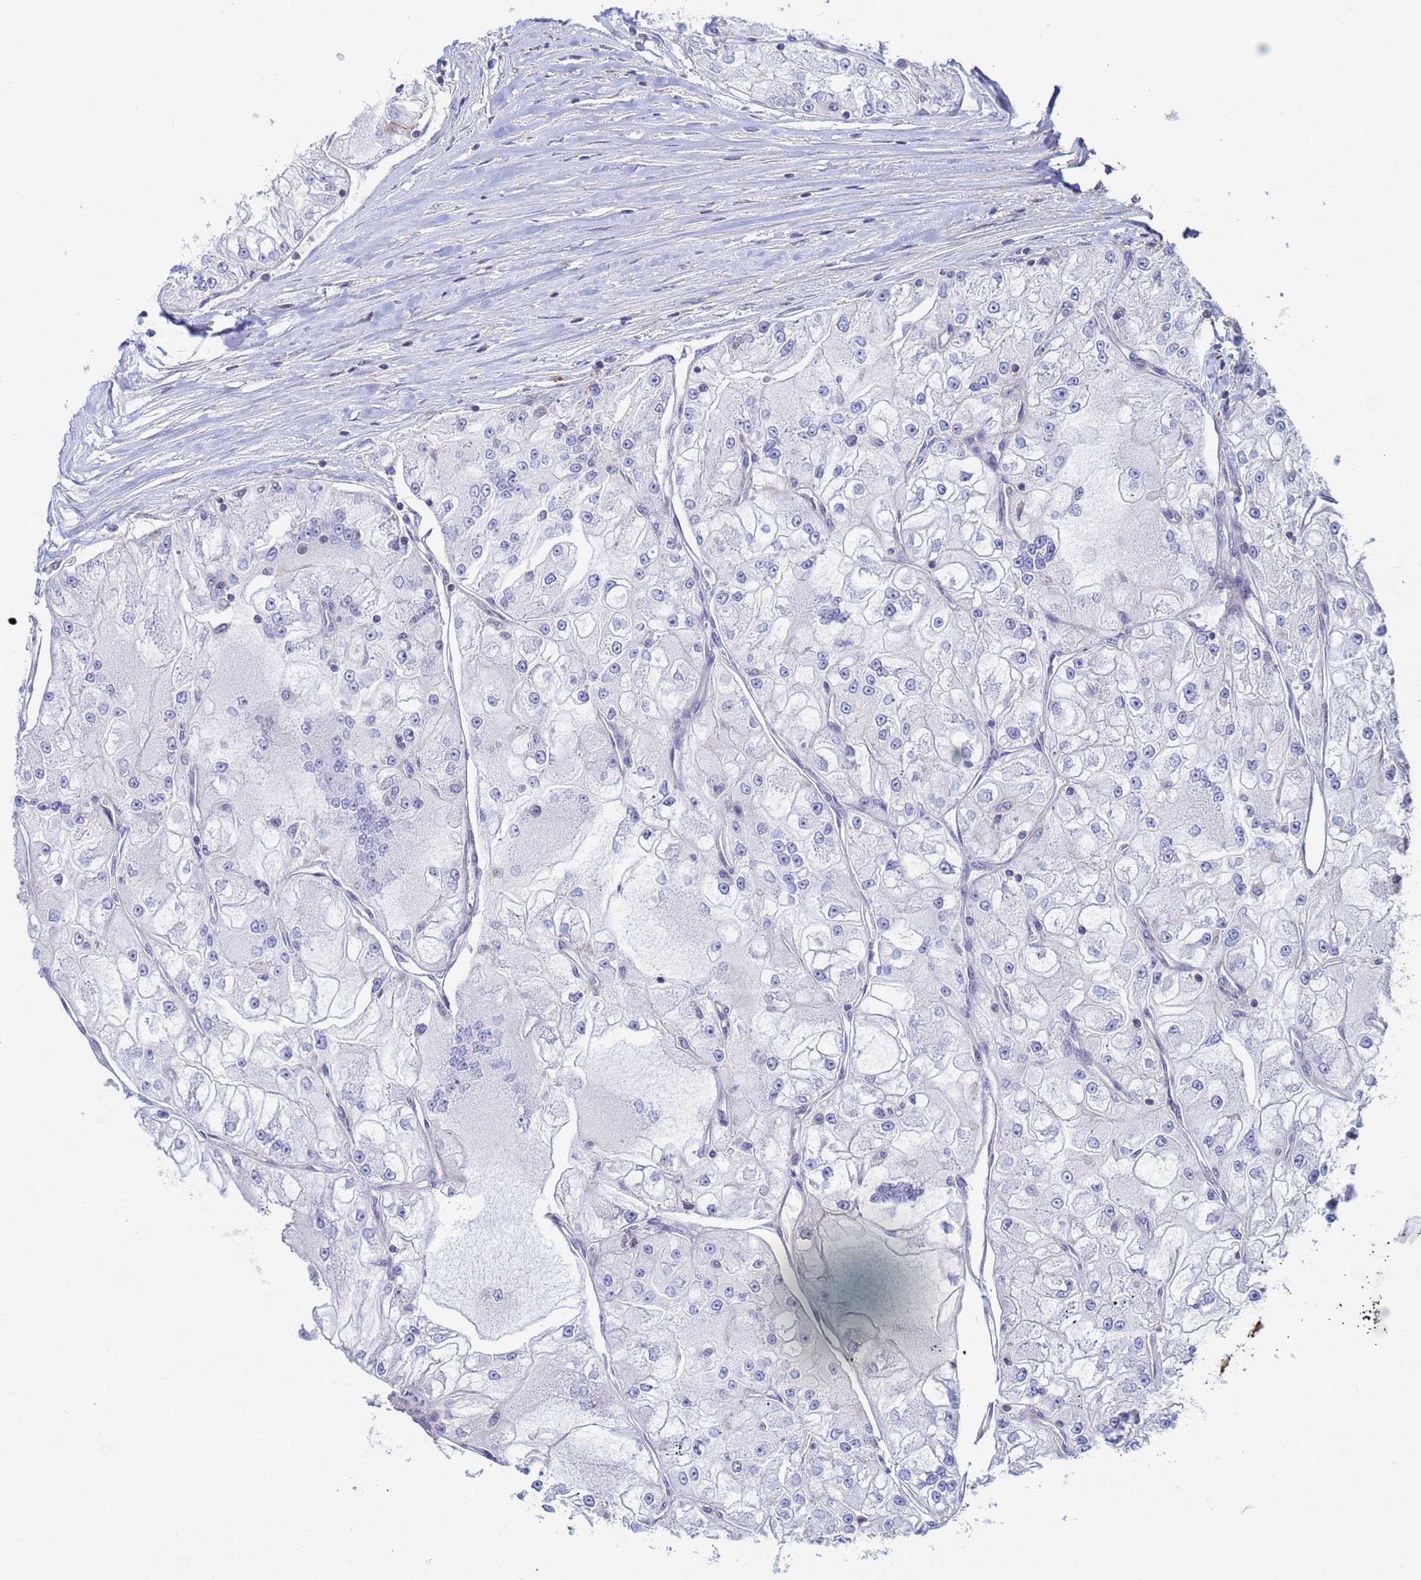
{"staining": {"intensity": "negative", "quantity": "none", "location": "none"}, "tissue": "renal cancer", "cell_type": "Tumor cells", "image_type": "cancer", "snomed": [{"axis": "morphology", "description": "Adenocarcinoma, NOS"}, {"axis": "topography", "description": "Kidney"}], "caption": "The immunohistochemistry histopathology image has no significant positivity in tumor cells of renal cancer (adenocarcinoma) tissue.", "gene": "ZNG1B", "patient": {"sex": "female", "age": 72}}